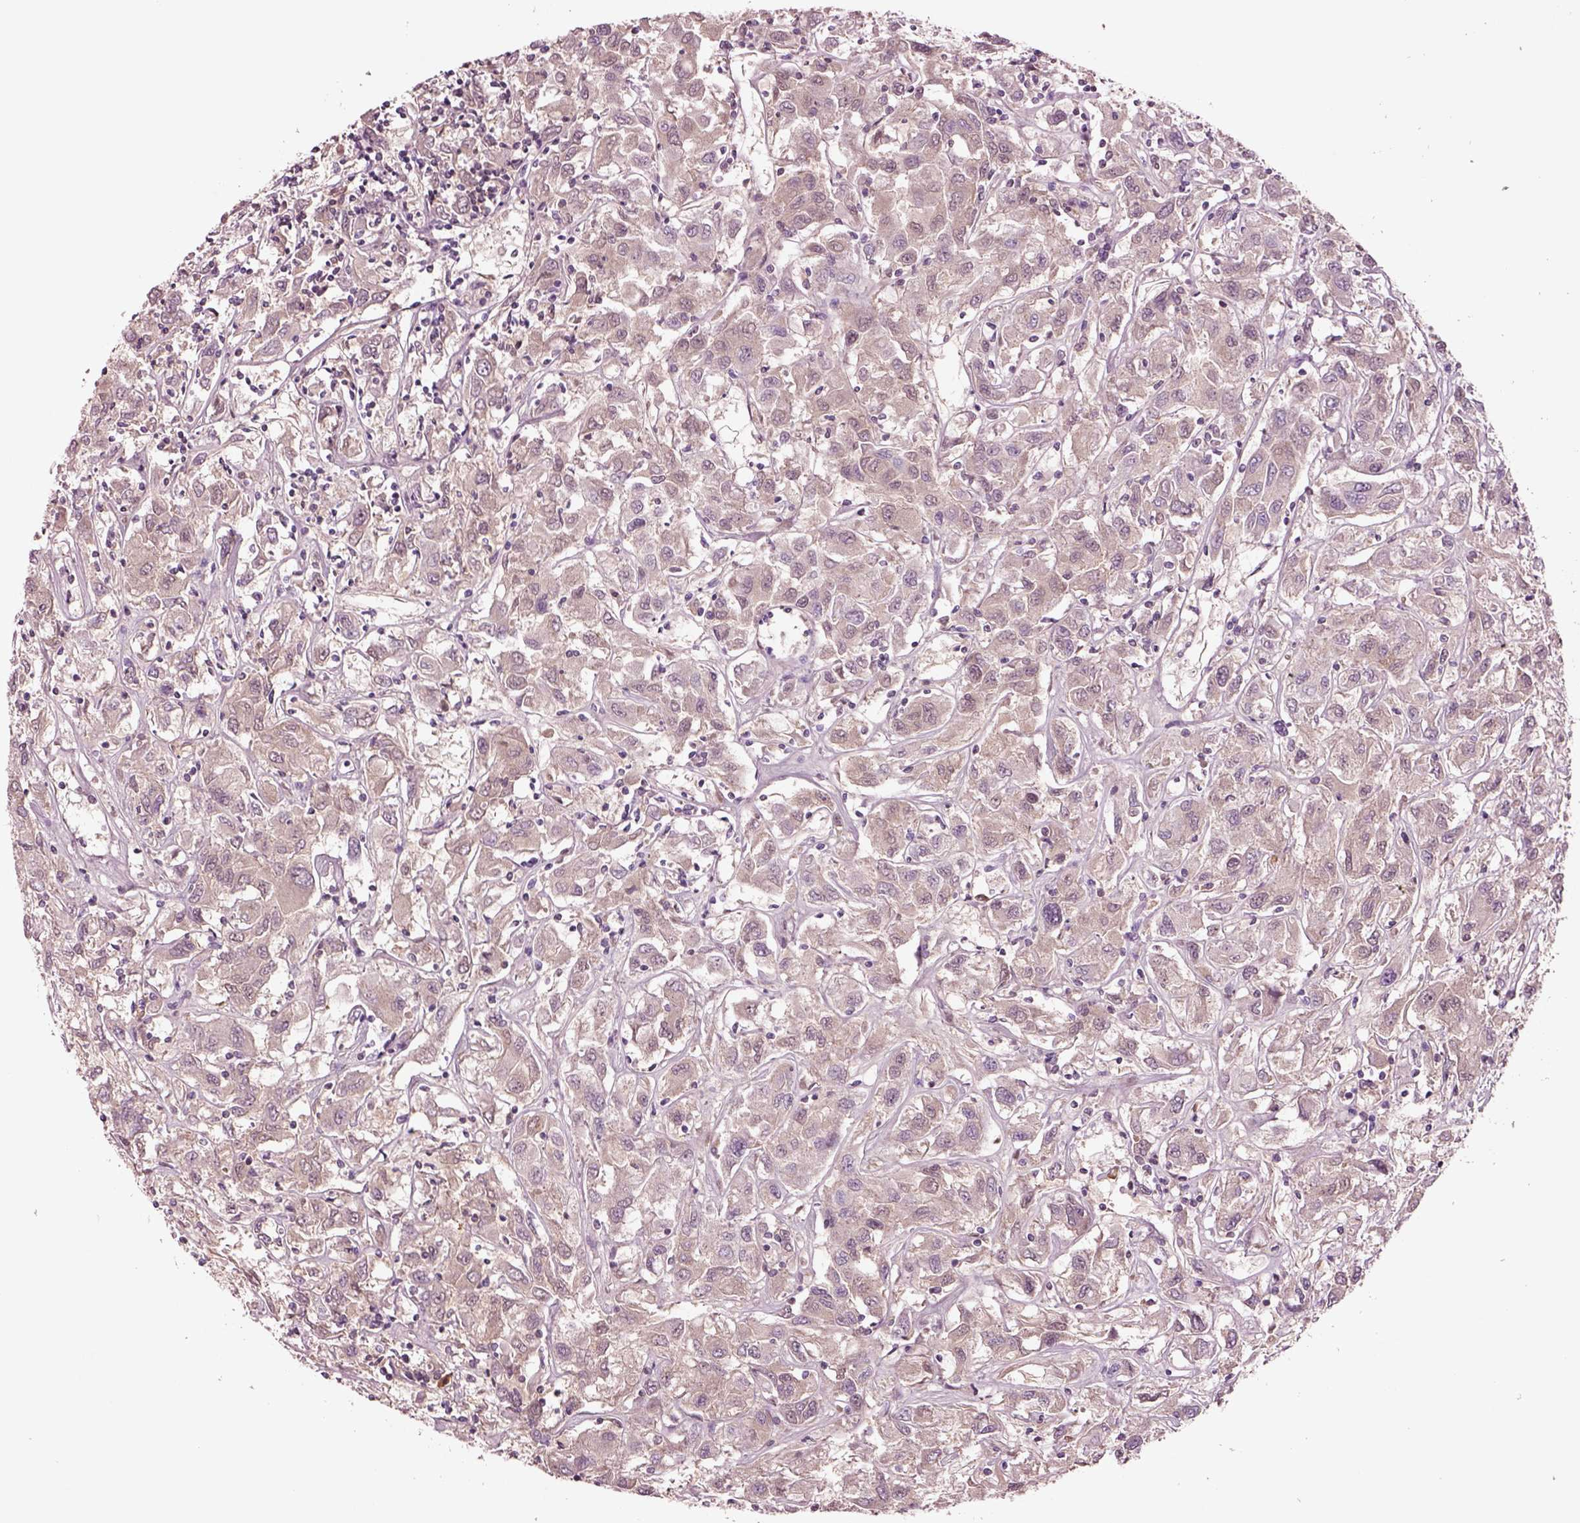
{"staining": {"intensity": "negative", "quantity": "none", "location": "none"}, "tissue": "renal cancer", "cell_type": "Tumor cells", "image_type": "cancer", "snomed": [{"axis": "morphology", "description": "Adenocarcinoma, NOS"}, {"axis": "topography", "description": "Kidney"}], "caption": "A high-resolution micrograph shows immunohistochemistry (IHC) staining of renal adenocarcinoma, which displays no significant staining in tumor cells.", "gene": "HTR1B", "patient": {"sex": "female", "age": 76}}